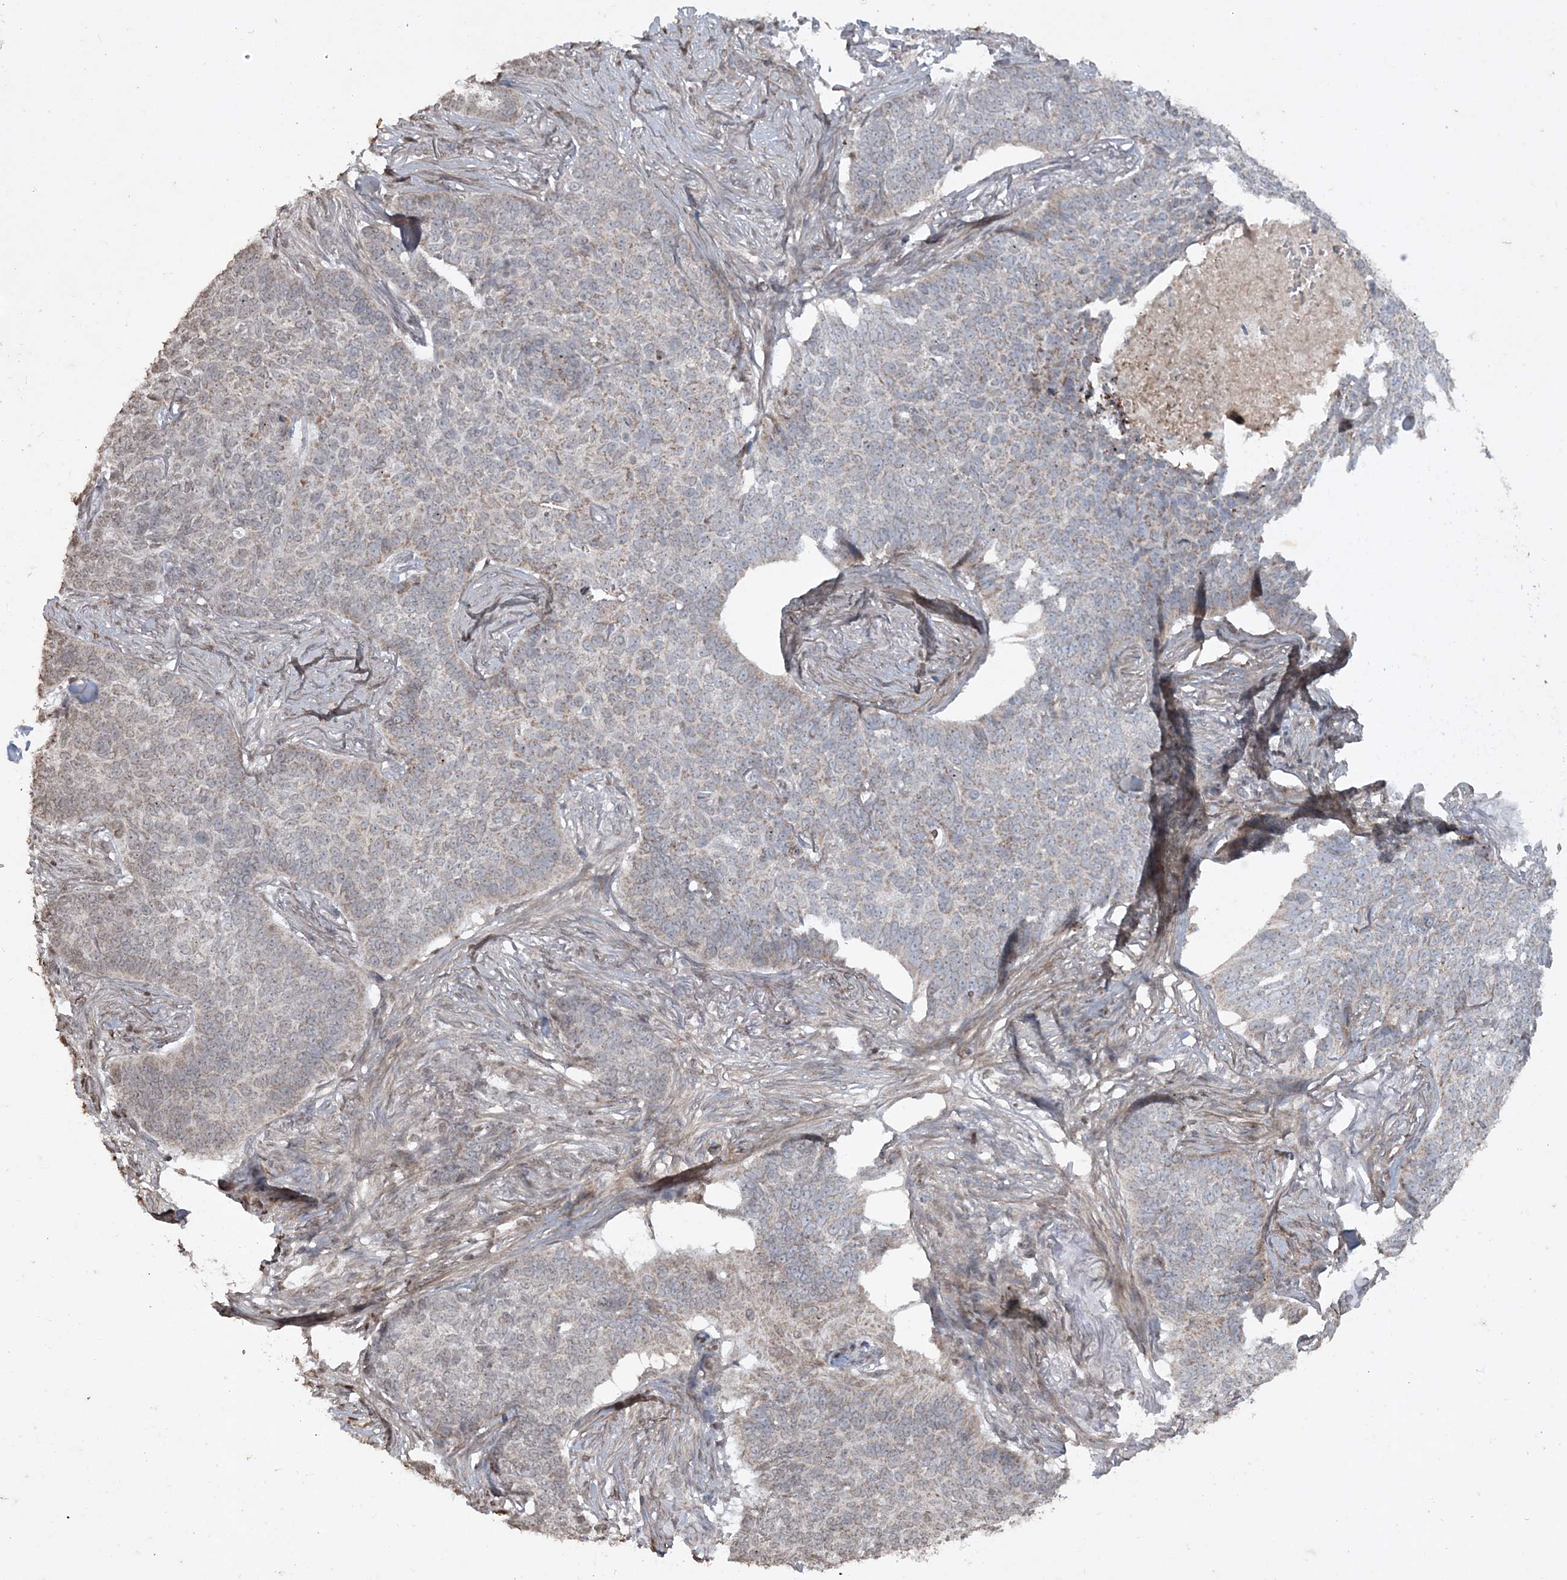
{"staining": {"intensity": "weak", "quantity": "<25%", "location": "cytoplasmic/membranous"}, "tissue": "skin cancer", "cell_type": "Tumor cells", "image_type": "cancer", "snomed": [{"axis": "morphology", "description": "Basal cell carcinoma"}, {"axis": "topography", "description": "Skin"}], "caption": "The image shows no staining of tumor cells in skin cancer (basal cell carcinoma).", "gene": "TTC7A", "patient": {"sex": "male", "age": 85}}